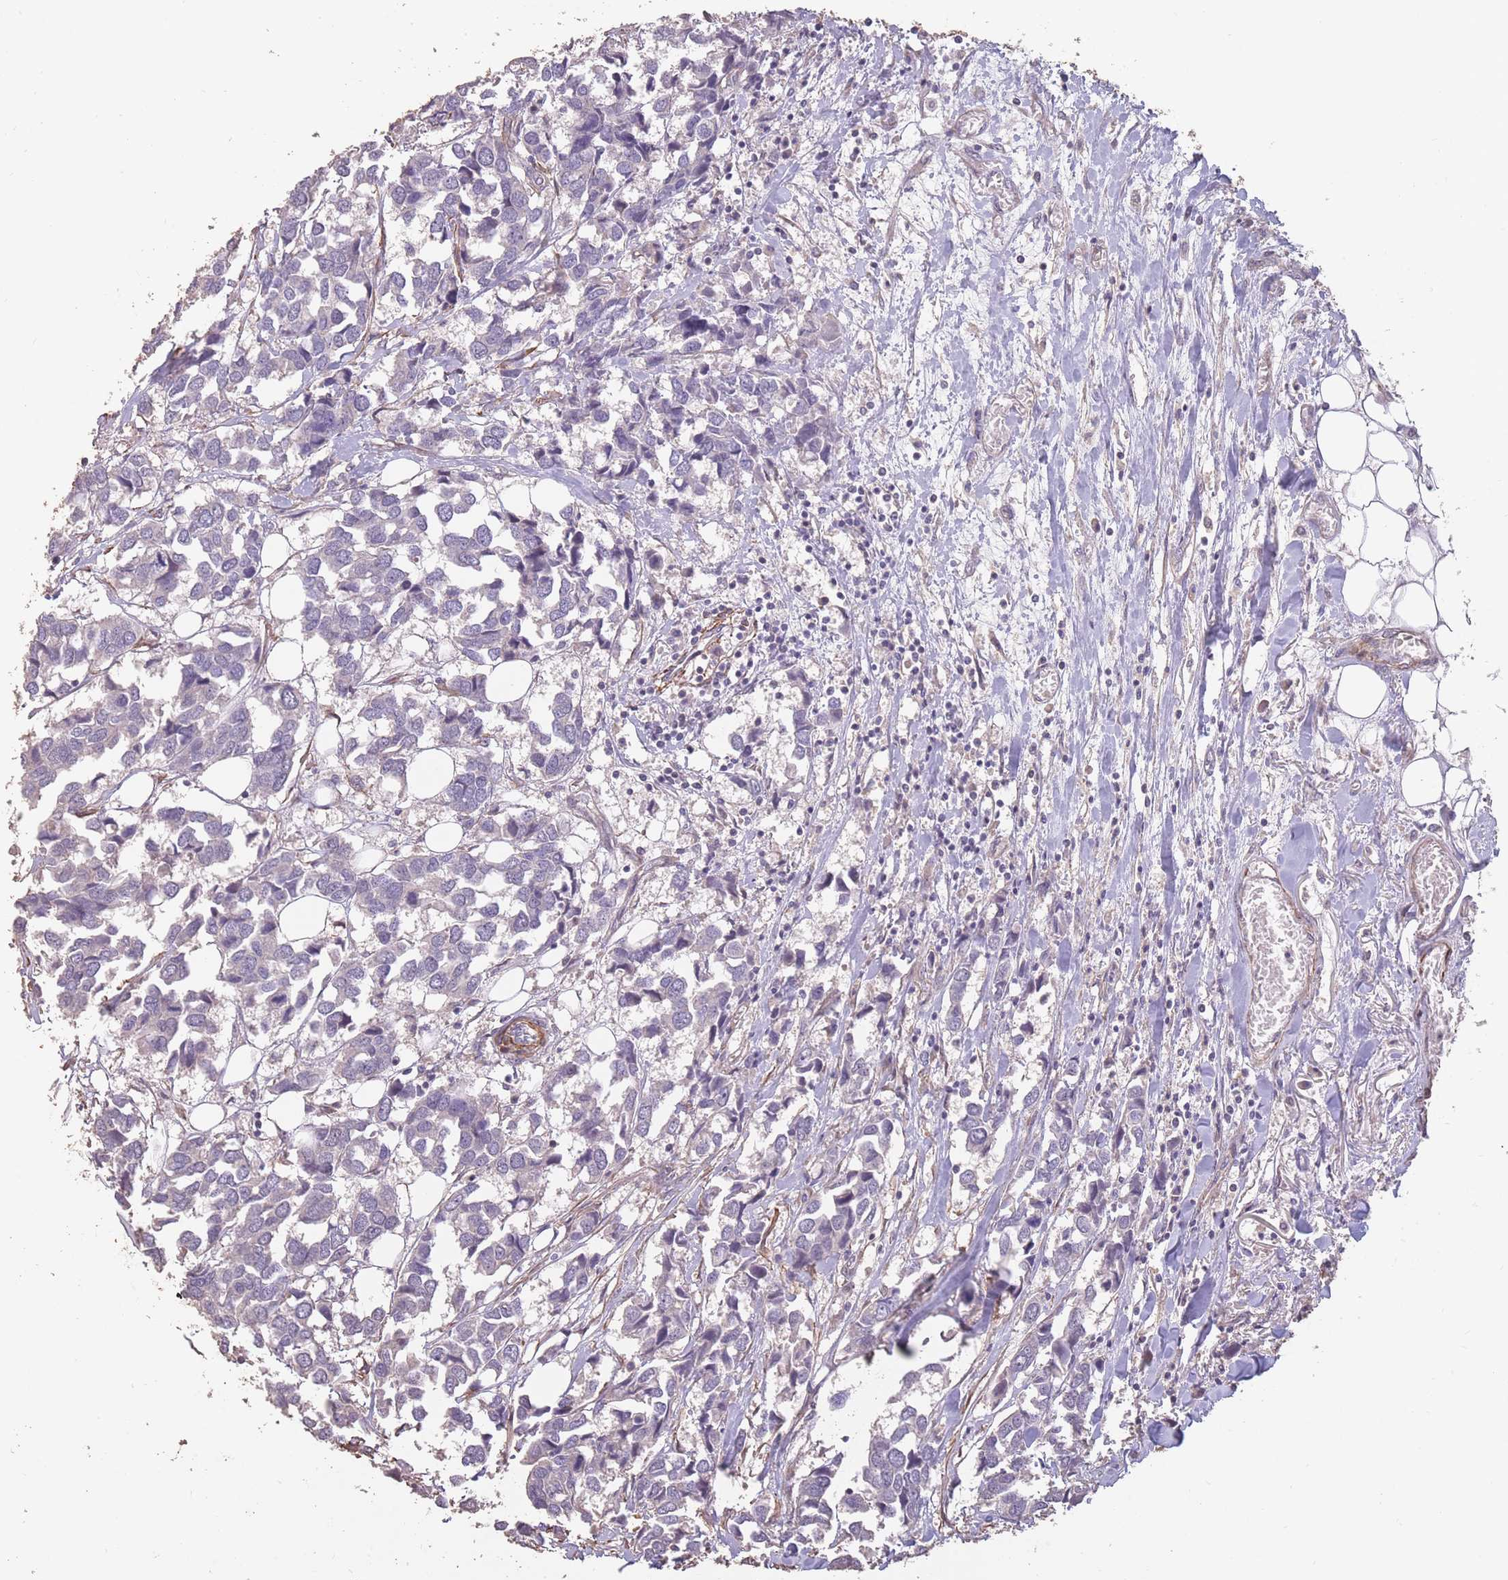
{"staining": {"intensity": "negative", "quantity": "none", "location": "none"}, "tissue": "breast cancer", "cell_type": "Tumor cells", "image_type": "cancer", "snomed": [{"axis": "morphology", "description": "Duct carcinoma"}, {"axis": "topography", "description": "Breast"}], "caption": "A high-resolution image shows immunohistochemistry staining of breast intraductal carcinoma, which exhibits no significant staining in tumor cells.", "gene": "NLRC4", "patient": {"sex": "female", "age": 83}}